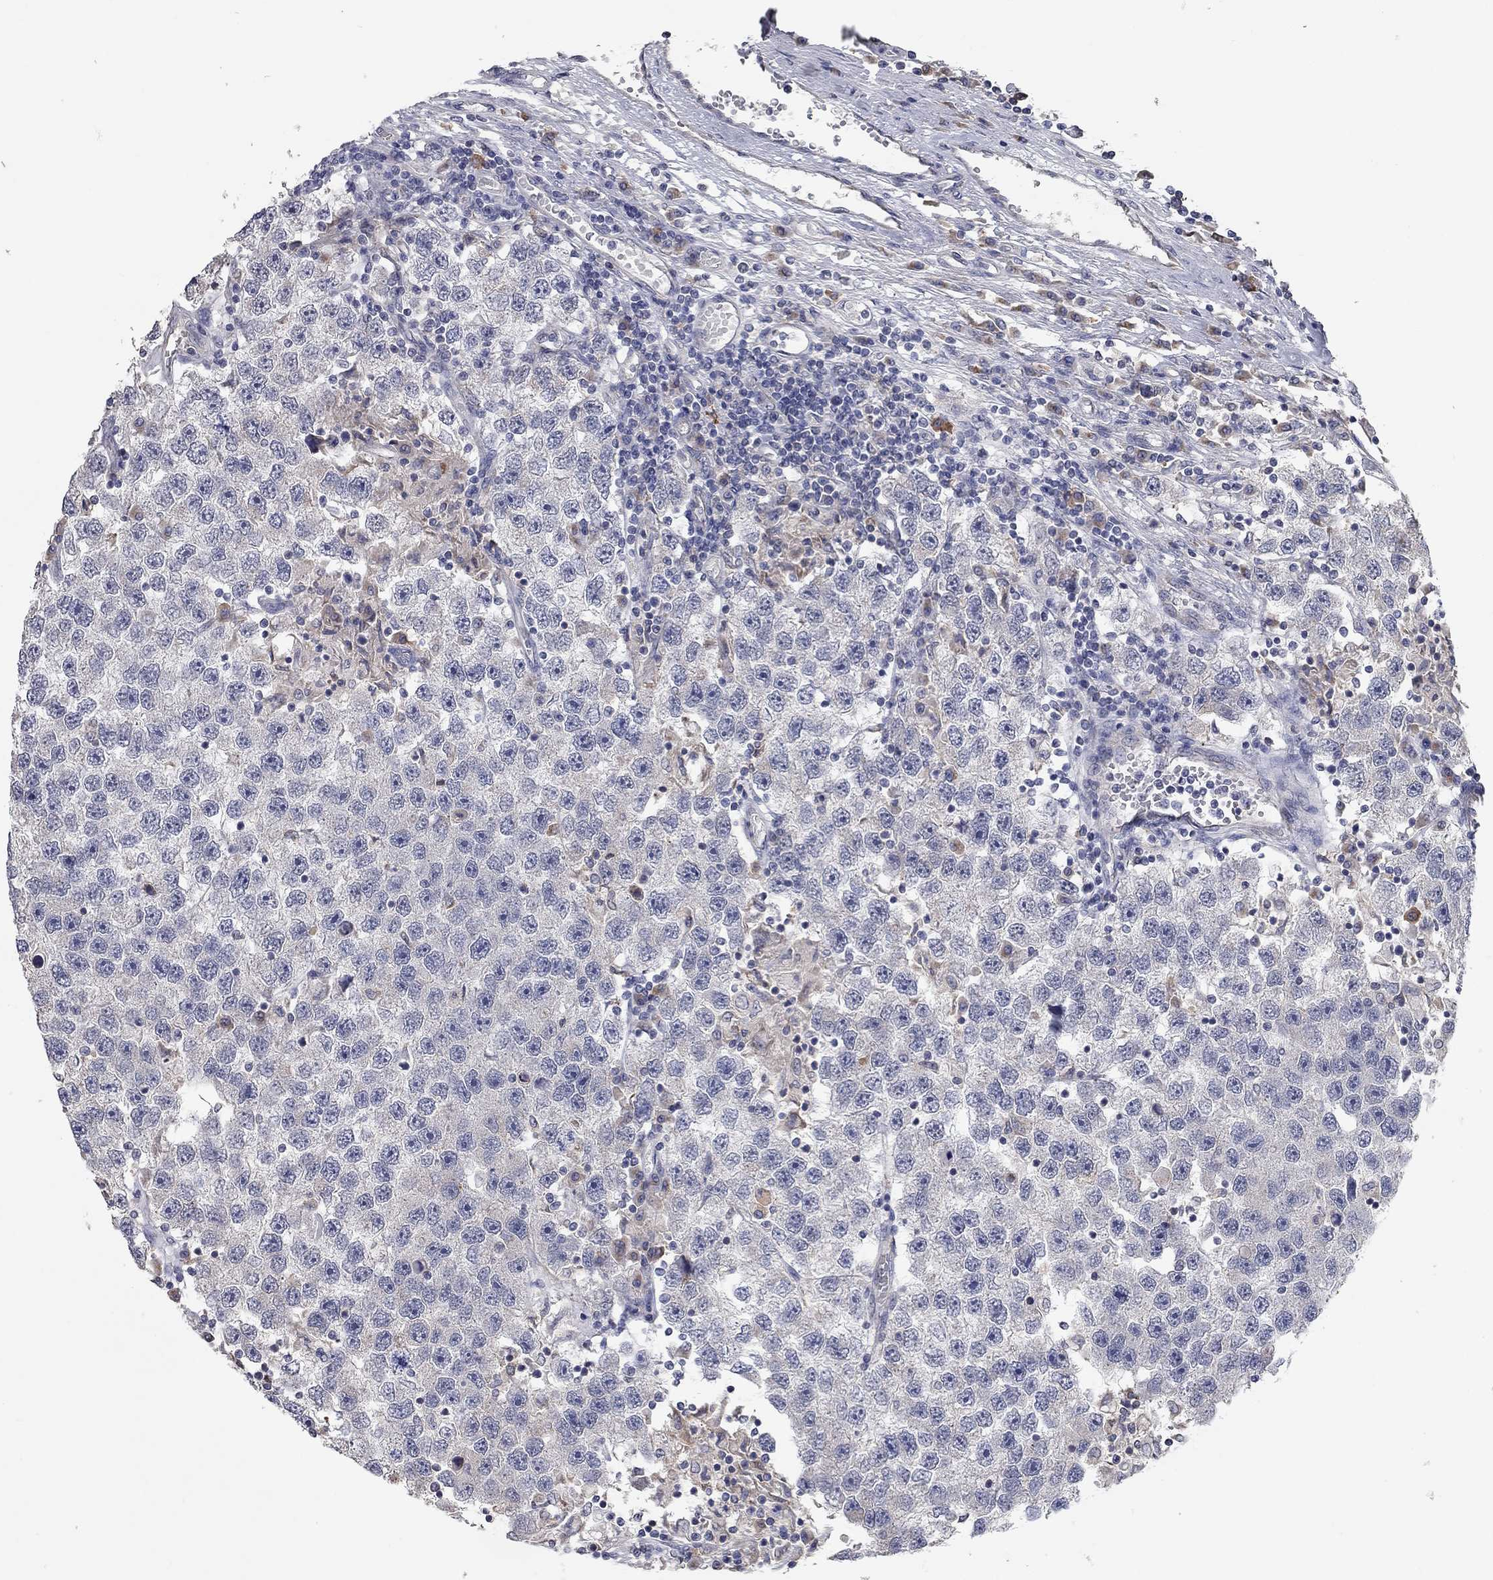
{"staining": {"intensity": "negative", "quantity": "none", "location": "none"}, "tissue": "testis cancer", "cell_type": "Tumor cells", "image_type": "cancer", "snomed": [{"axis": "morphology", "description": "Seminoma, NOS"}, {"axis": "topography", "description": "Testis"}], "caption": "Tumor cells are negative for protein expression in human testis cancer.", "gene": "XAGE2", "patient": {"sex": "male", "age": 26}}